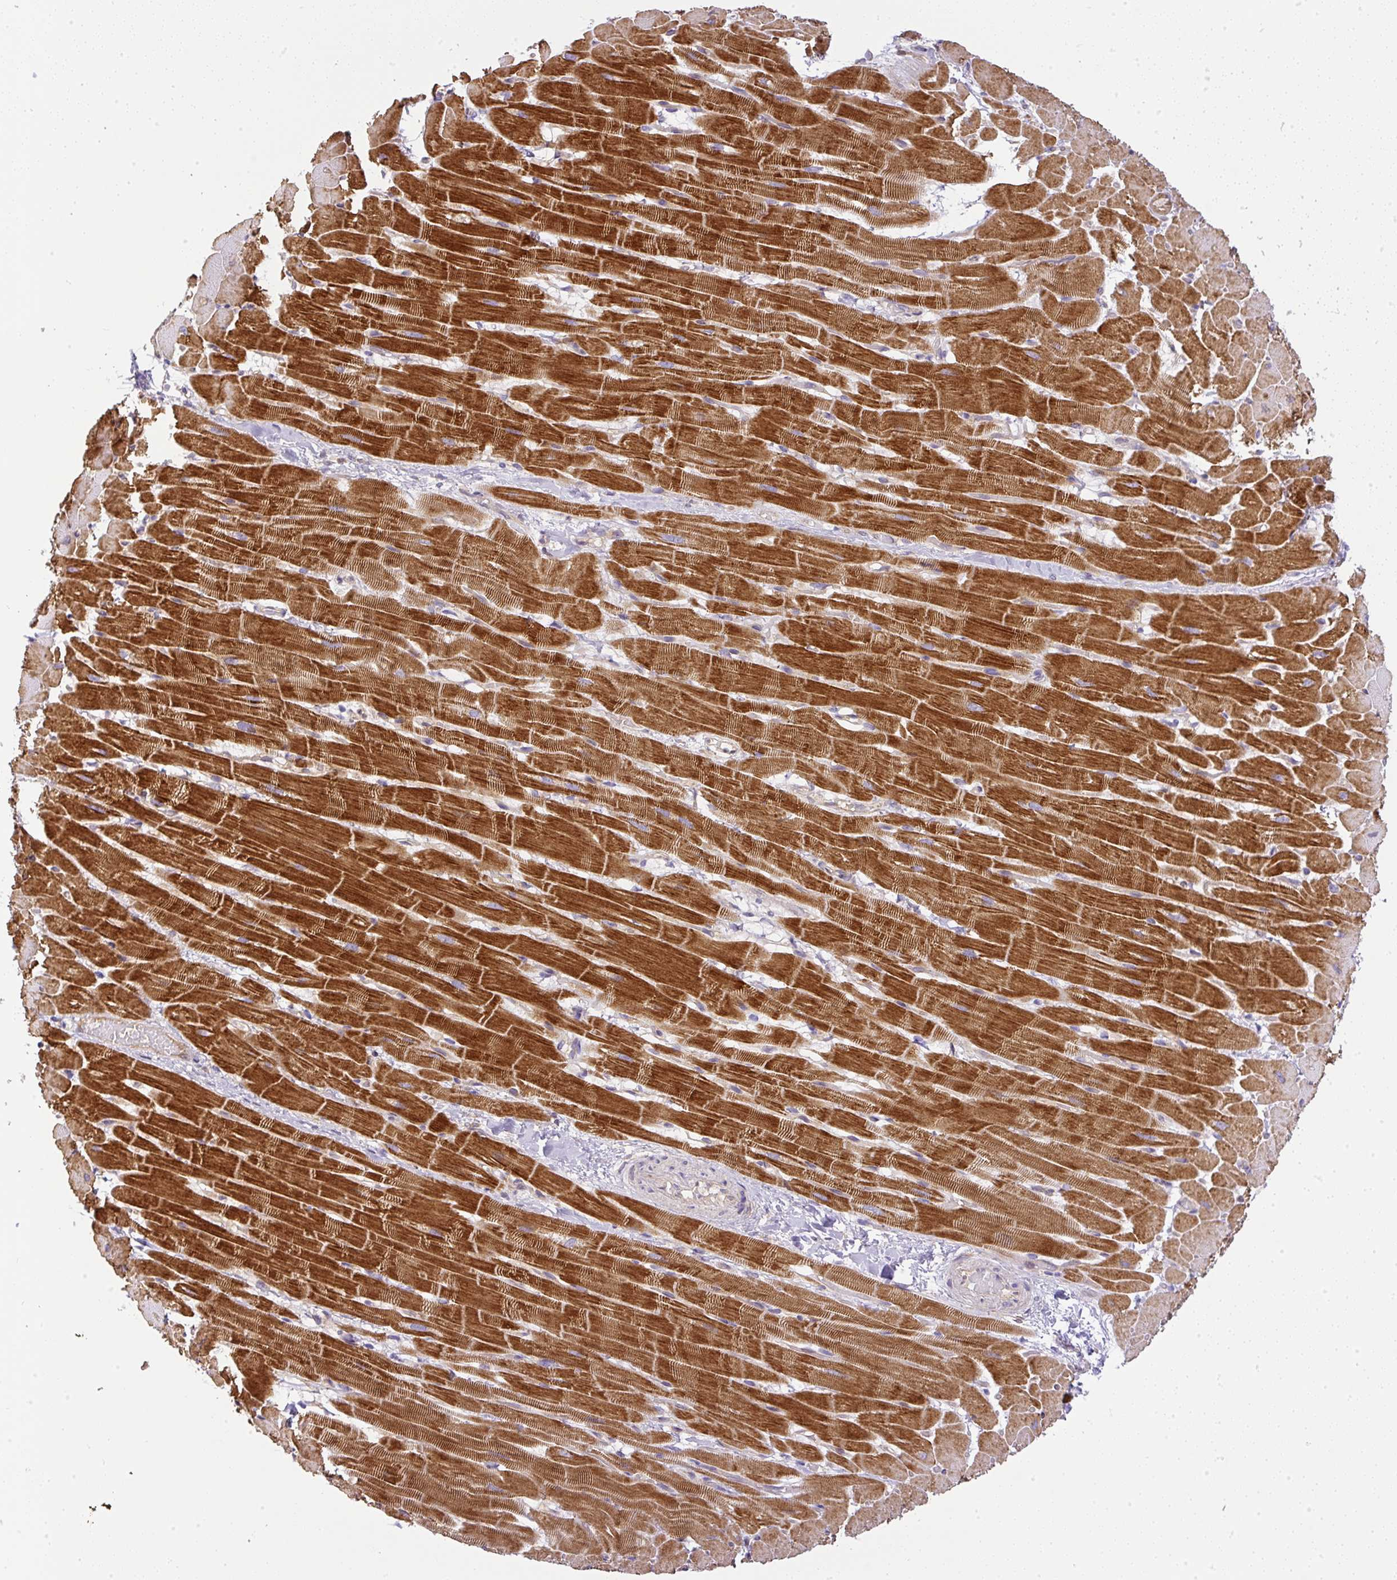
{"staining": {"intensity": "strong", "quantity": "25%-75%", "location": "cytoplasmic/membranous"}, "tissue": "heart muscle", "cell_type": "Cardiomyocytes", "image_type": "normal", "snomed": [{"axis": "morphology", "description": "Normal tissue, NOS"}, {"axis": "topography", "description": "Heart"}], "caption": "Protein analysis of benign heart muscle reveals strong cytoplasmic/membranous expression in about 25%-75% of cardiomyocytes.", "gene": "DAPK1", "patient": {"sex": "male", "age": 37}}